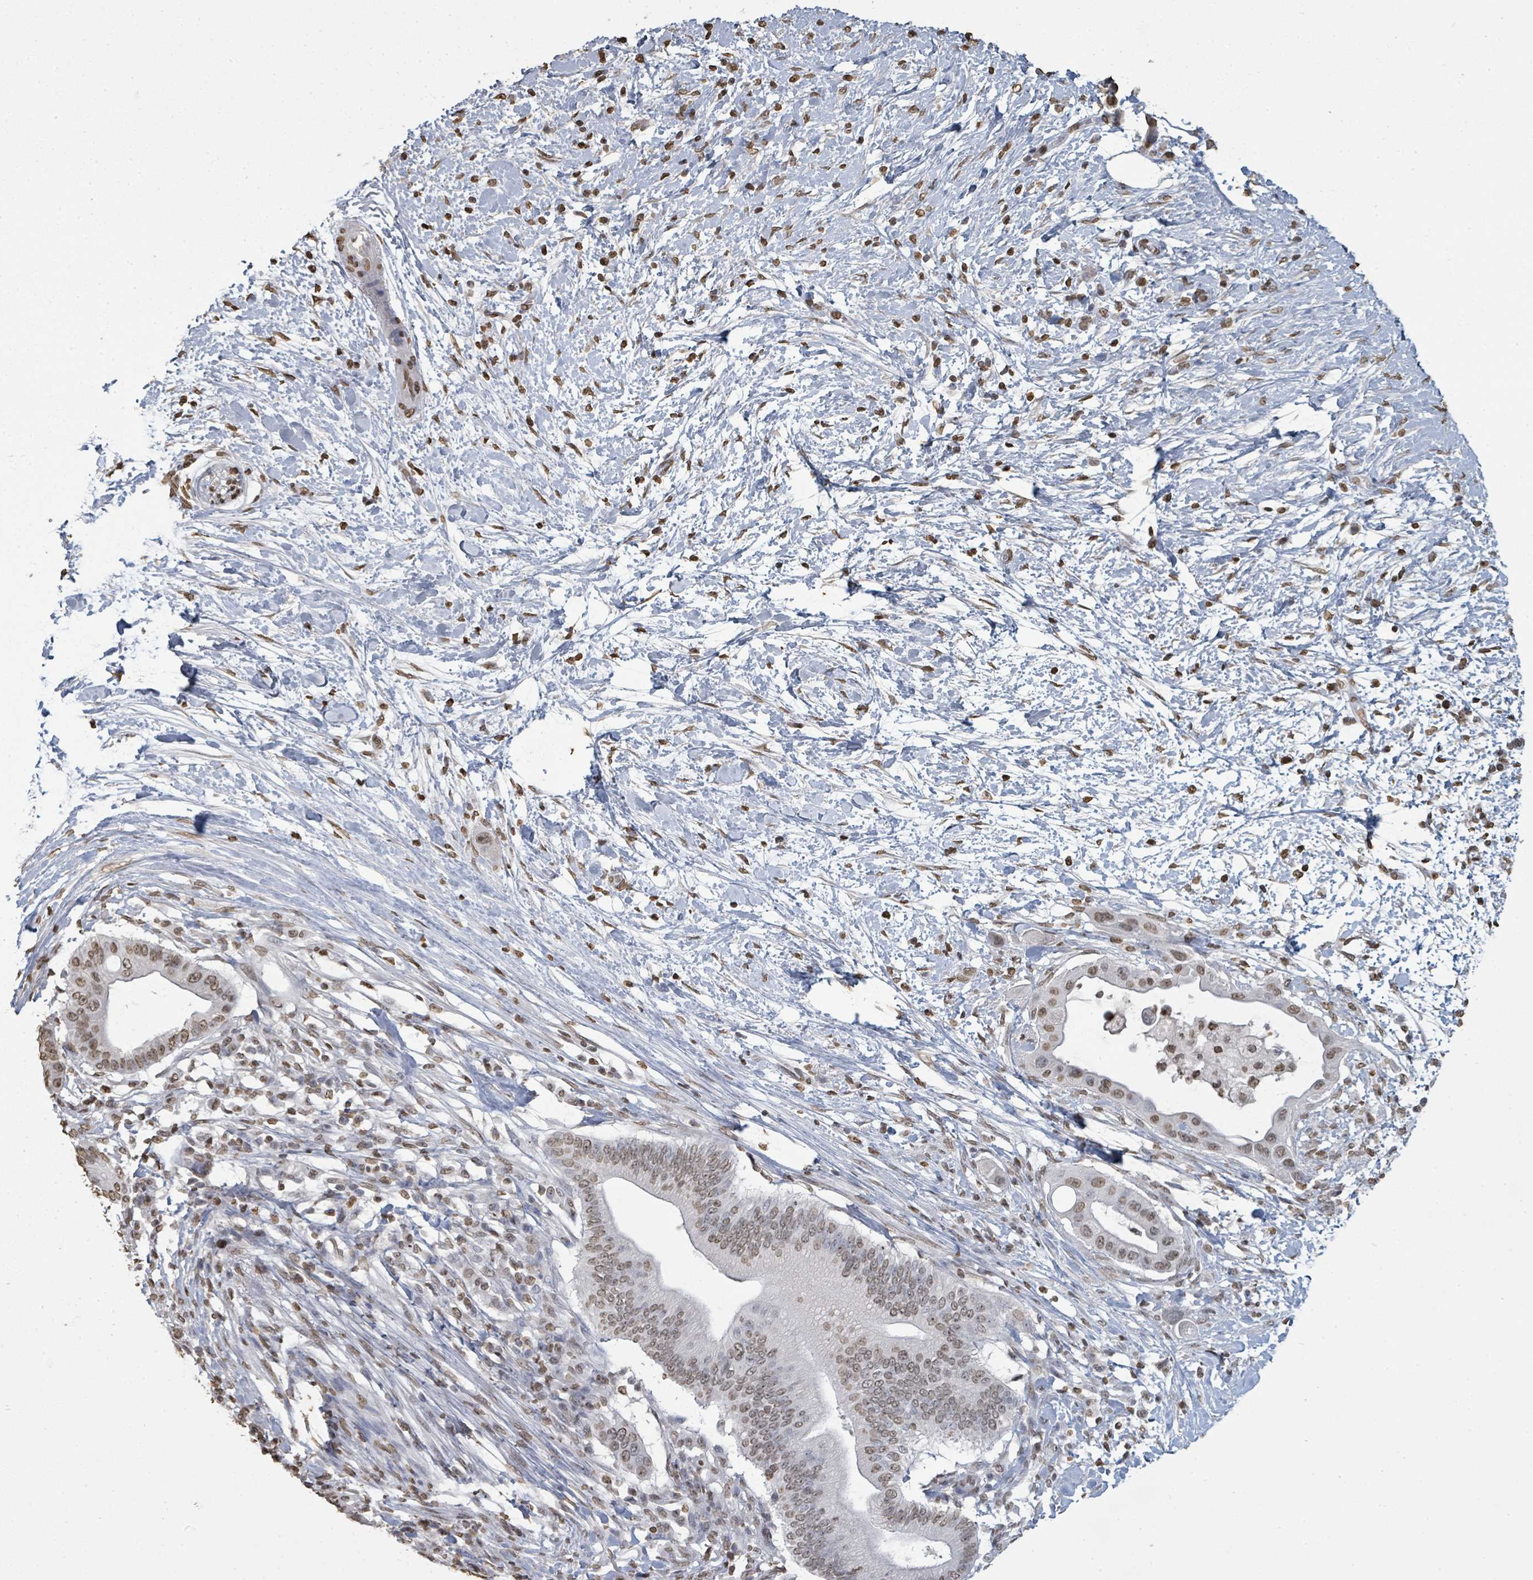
{"staining": {"intensity": "moderate", "quantity": ">75%", "location": "nuclear"}, "tissue": "pancreatic cancer", "cell_type": "Tumor cells", "image_type": "cancer", "snomed": [{"axis": "morphology", "description": "Adenocarcinoma, NOS"}, {"axis": "topography", "description": "Pancreas"}], "caption": "Moderate nuclear staining is identified in approximately >75% of tumor cells in adenocarcinoma (pancreatic). Using DAB (brown) and hematoxylin (blue) stains, captured at high magnification using brightfield microscopy.", "gene": "MRPS12", "patient": {"sex": "male", "age": 68}}